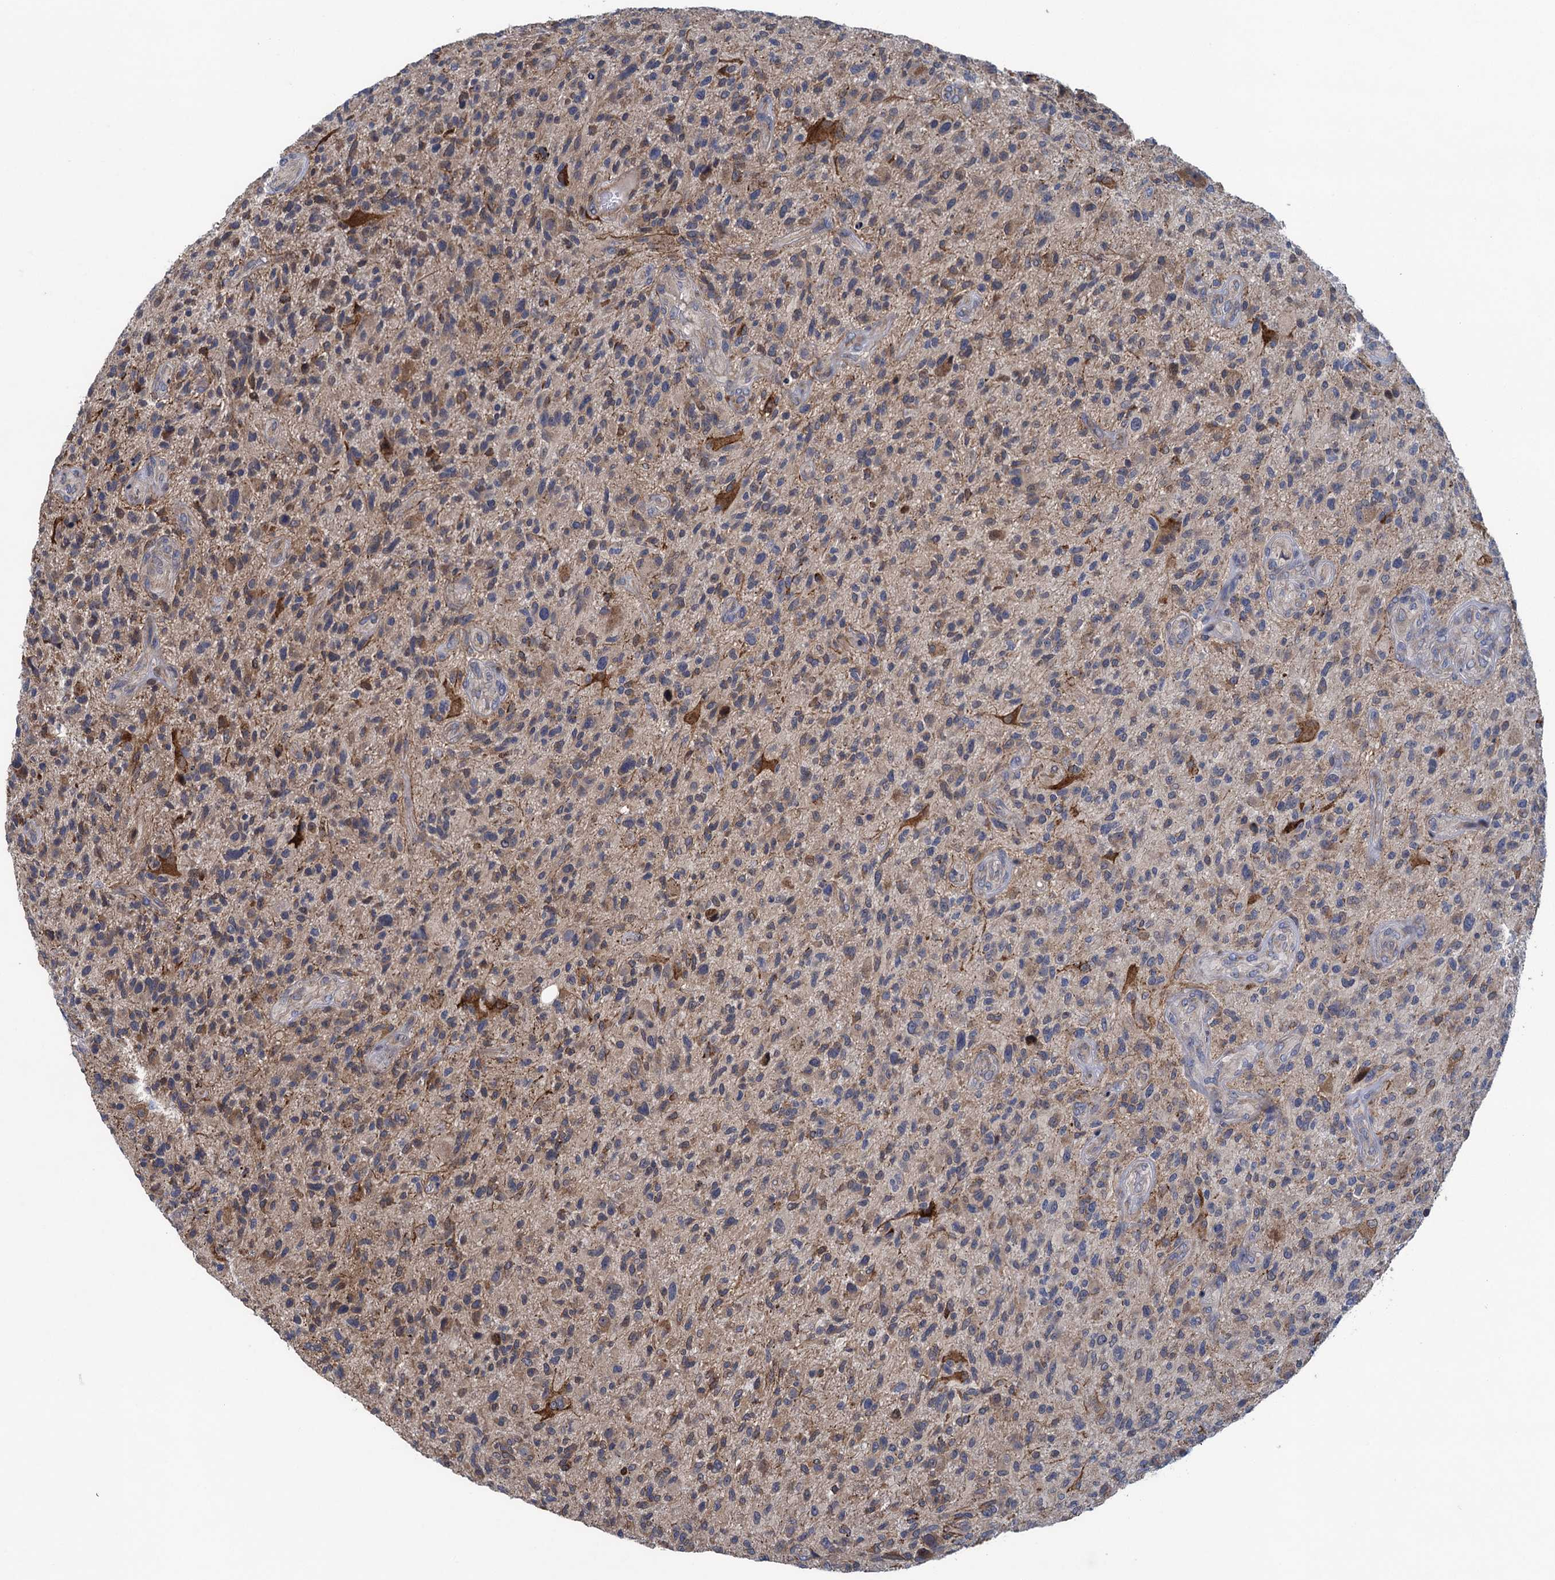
{"staining": {"intensity": "weak", "quantity": "<25%", "location": "cytoplasmic/membranous"}, "tissue": "glioma", "cell_type": "Tumor cells", "image_type": "cancer", "snomed": [{"axis": "morphology", "description": "Glioma, malignant, High grade"}, {"axis": "topography", "description": "Brain"}], "caption": "IHC of malignant glioma (high-grade) exhibits no staining in tumor cells.", "gene": "CNTN5", "patient": {"sex": "male", "age": 47}}